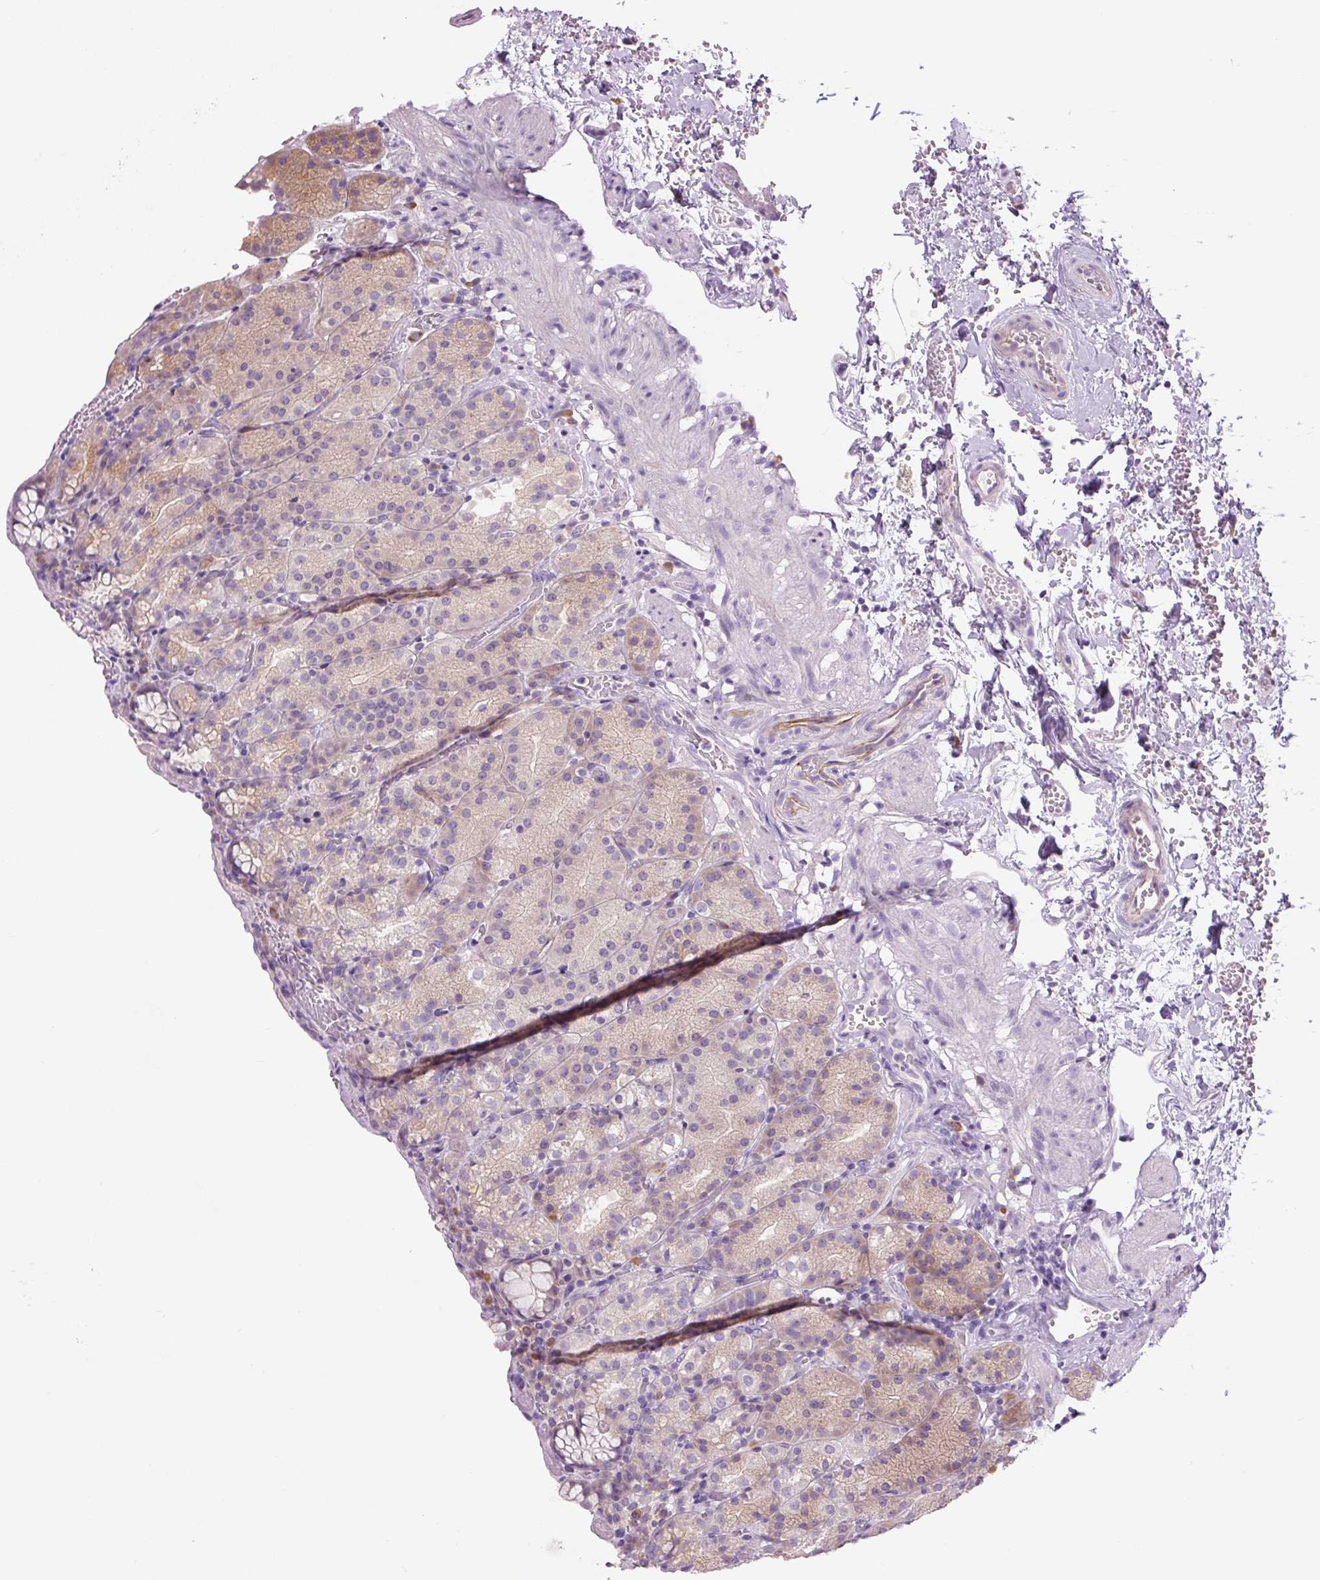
{"staining": {"intensity": "weak", "quantity": "<25%", "location": "cytoplasmic/membranous"}, "tissue": "stomach", "cell_type": "Glandular cells", "image_type": "normal", "snomed": [{"axis": "morphology", "description": "Normal tissue, NOS"}, {"axis": "topography", "description": "Stomach, upper"}], "caption": "DAB (3,3'-diaminobenzidine) immunohistochemical staining of unremarkable stomach exhibits no significant positivity in glandular cells.", "gene": "TMEM100", "patient": {"sex": "female", "age": 81}}